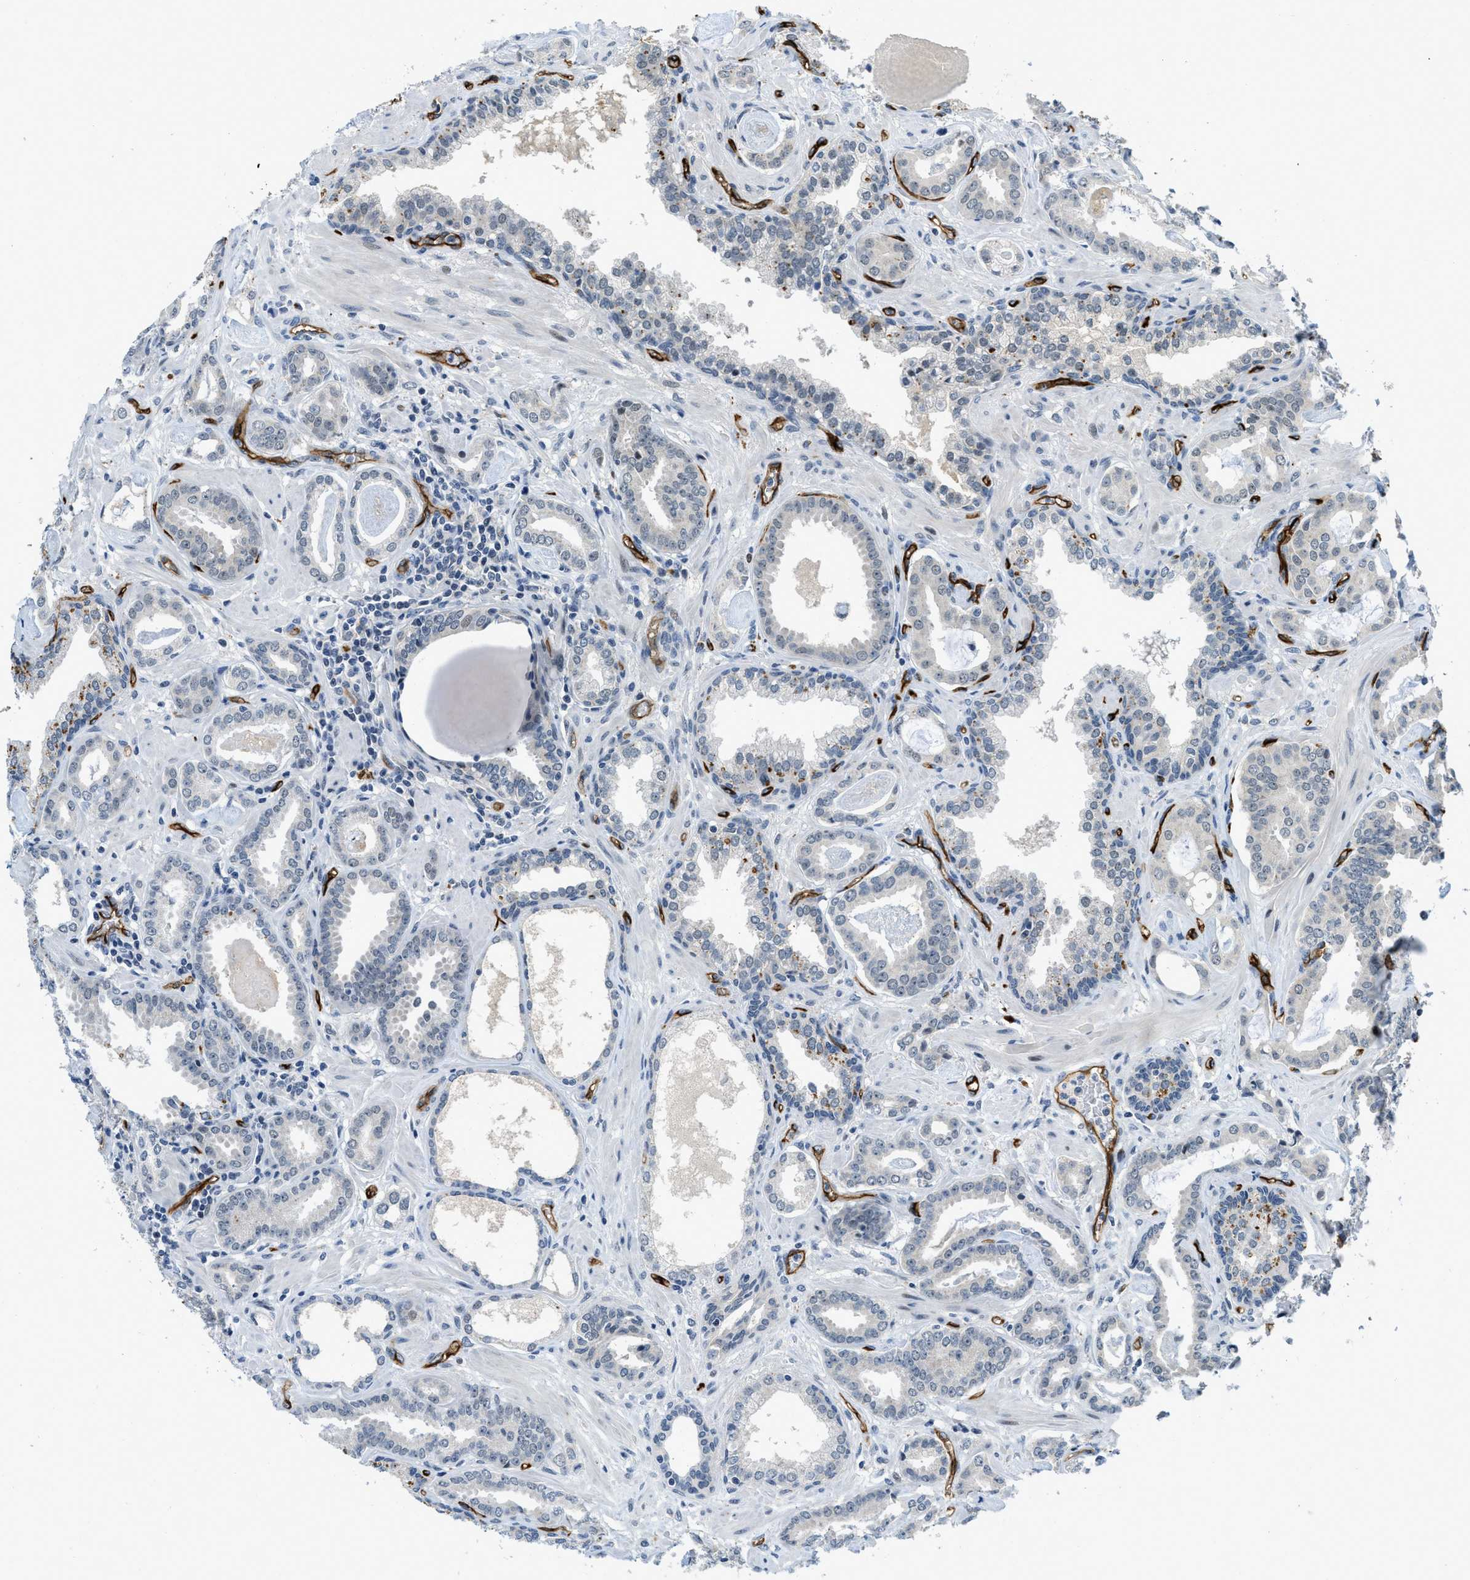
{"staining": {"intensity": "negative", "quantity": "none", "location": "none"}, "tissue": "prostate cancer", "cell_type": "Tumor cells", "image_type": "cancer", "snomed": [{"axis": "morphology", "description": "Adenocarcinoma, Low grade"}, {"axis": "topography", "description": "Prostate"}], "caption": "This is an IHC image of prostate adenocarcinoma (low-grade). There is no staining in tumor cells.", "gene": "SLCO2A1", "patient": {"sex": "male", "age": 53}}